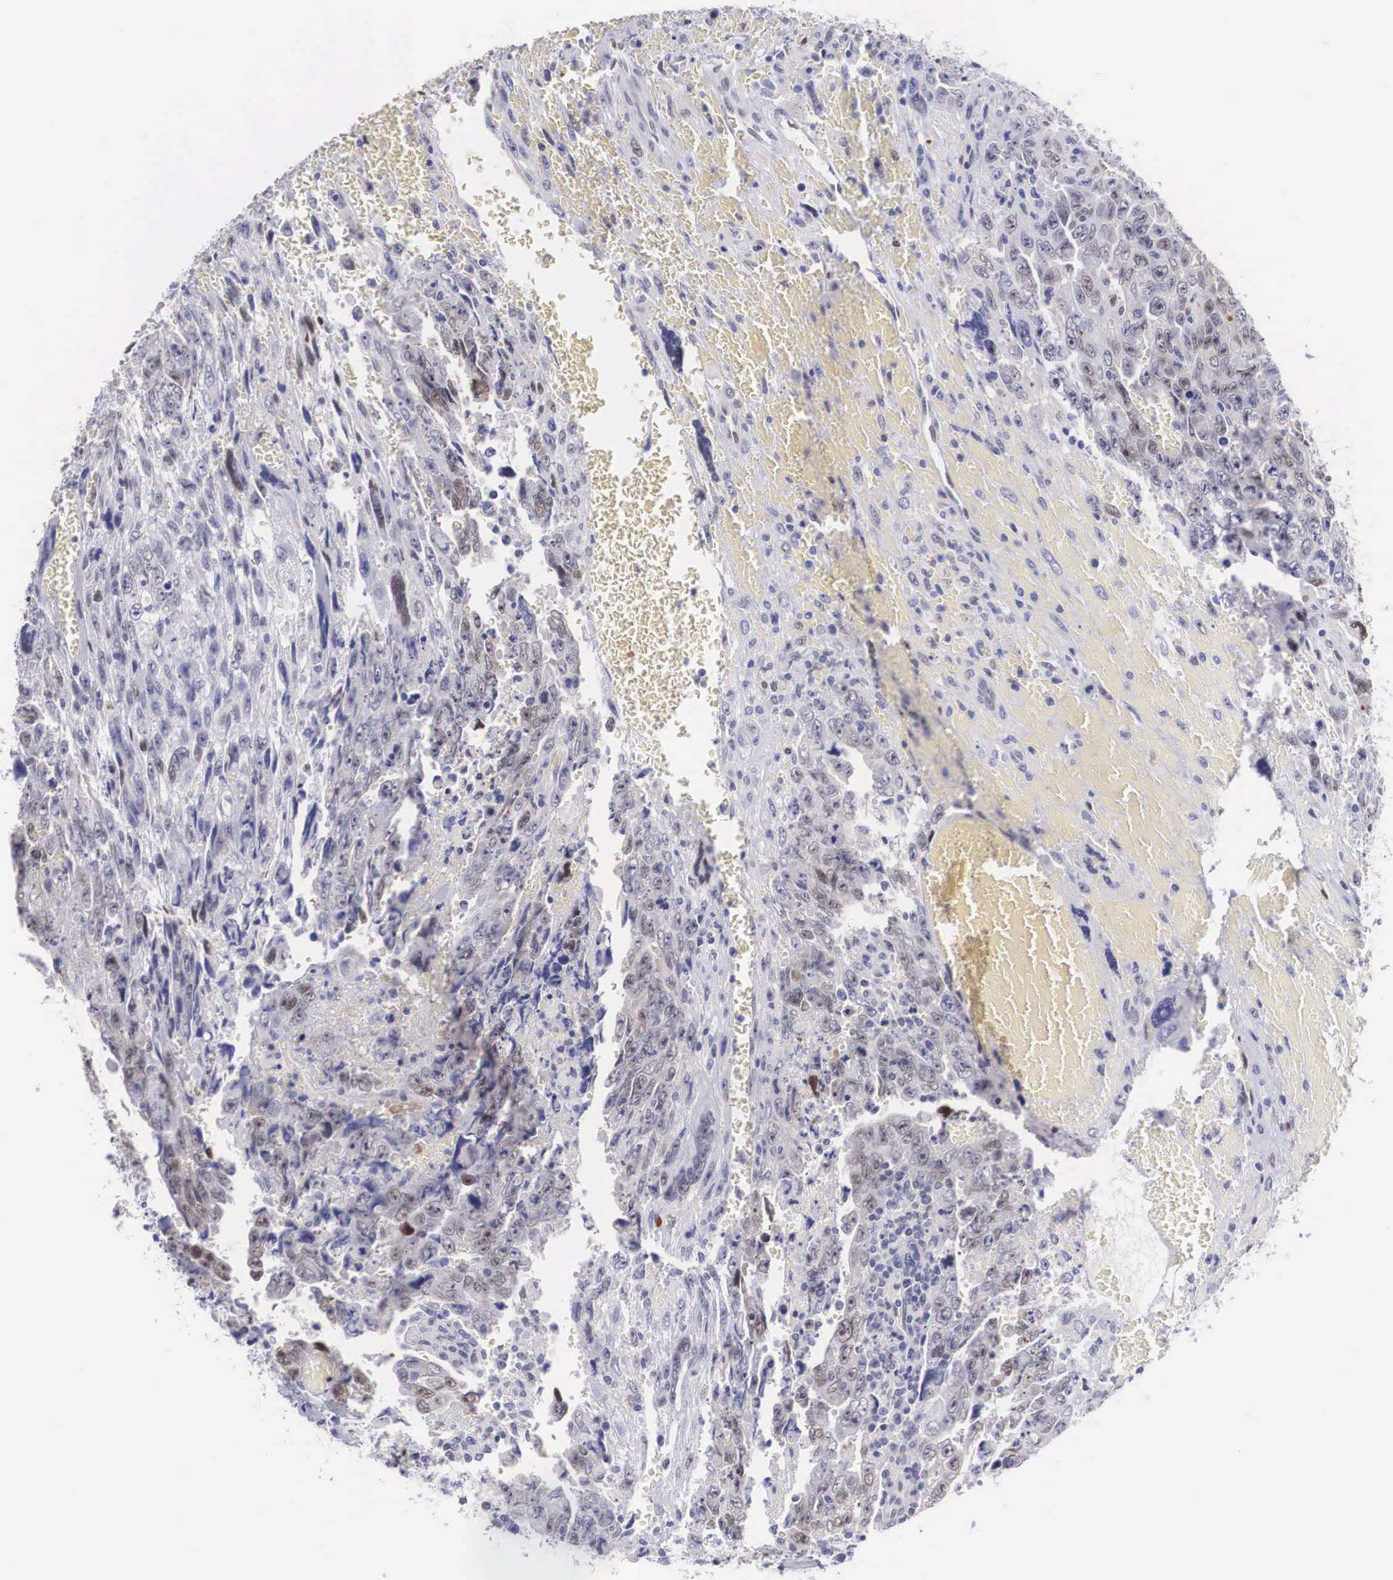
{"staining": {"intensity": "weak", "quantity": "25%-75%", "location": "nuclear"}, "tissue": "testis cancer", "cell_type": "Tumor cells", "image_type": "cancer", "snomed": [{"axis": "morphology", "description": "Carcinoma, Embryonal, NOS"}, {"axis": "topography", "description": "Testis"}], "caption": "Human testis cancer (embryonal carcinoma) stained with a brown dye exhibits weak nuclear positive staining in approximately 25%-75% of tumor cells.", "gene": "HMGN5", "patient": {"sex": "male", "age": 28}}